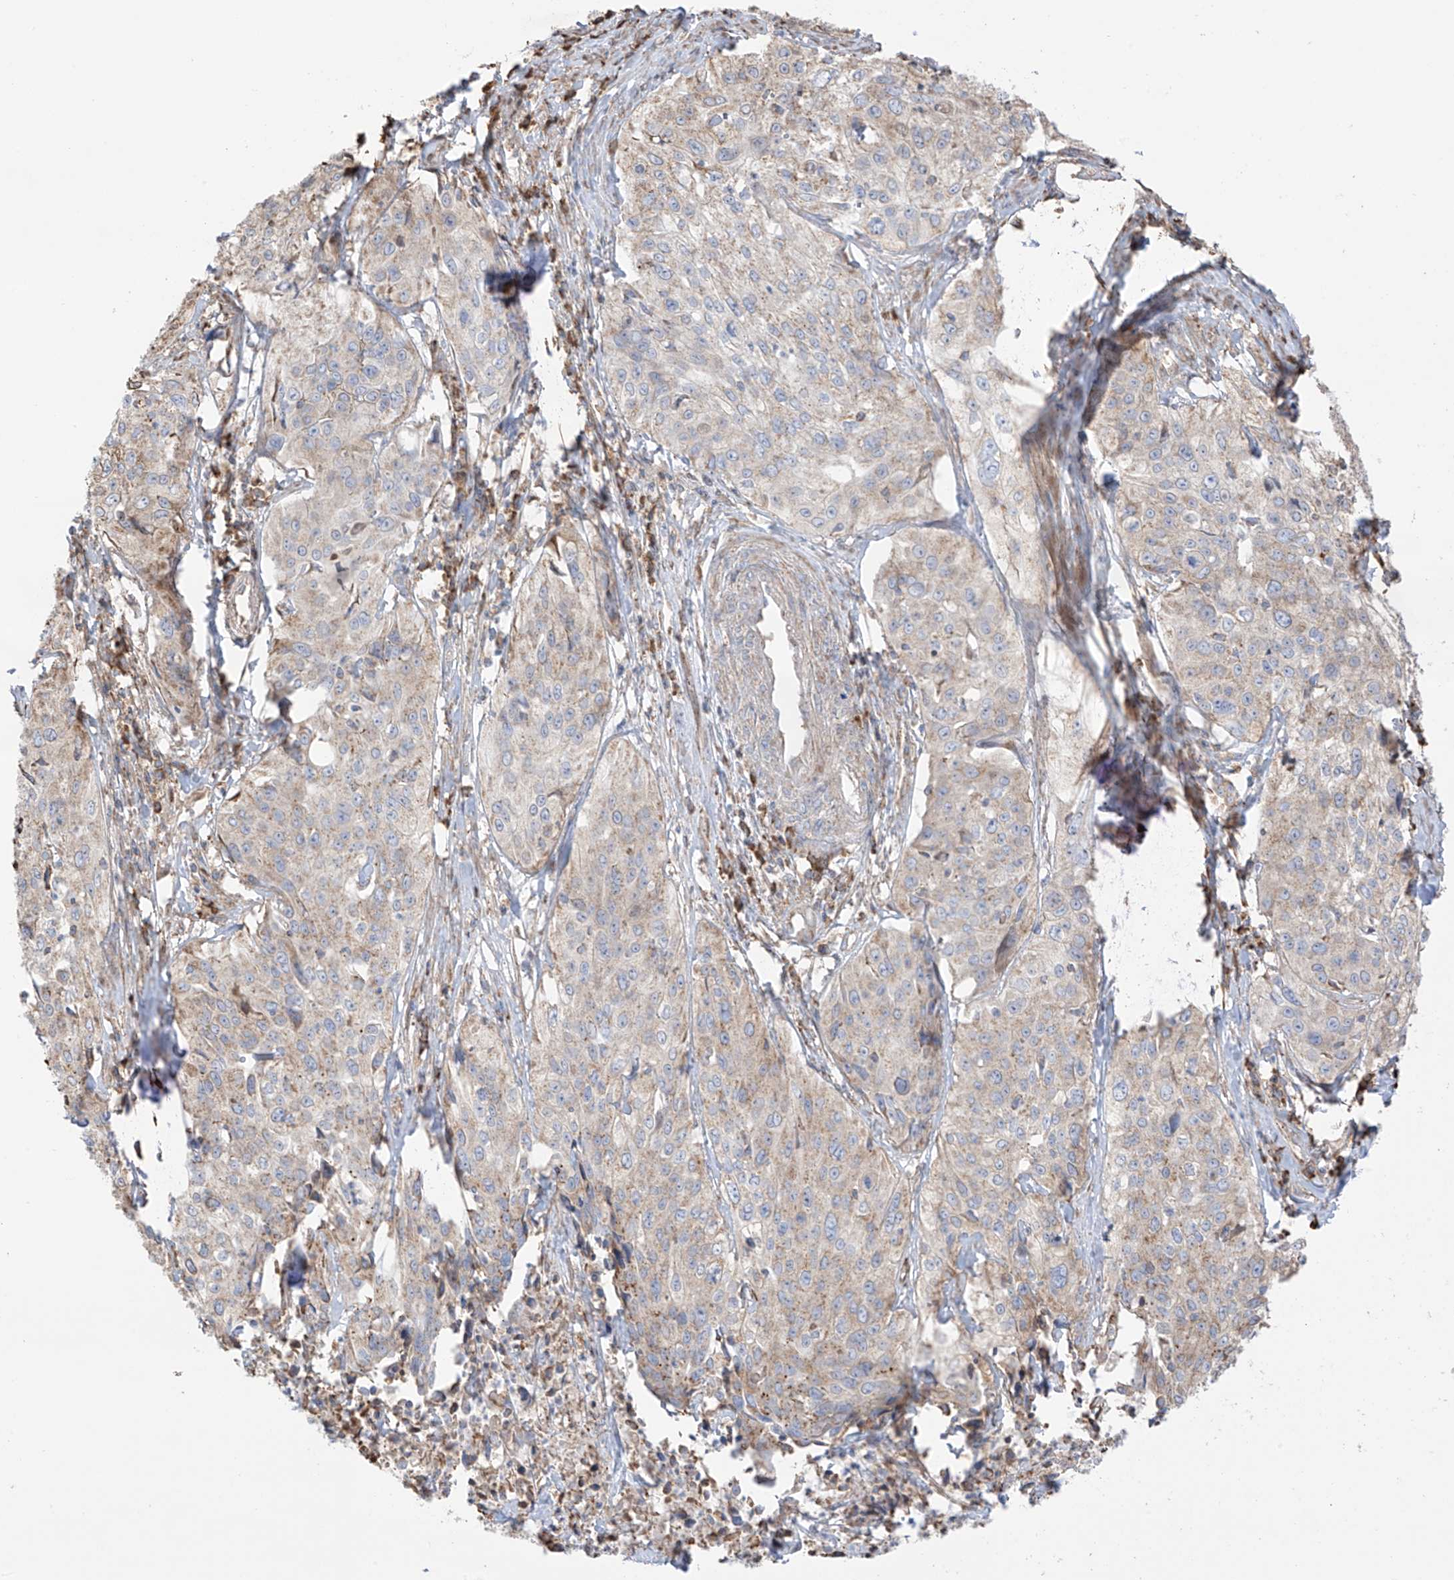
{"staining": {"intensity": "weak", "quantity": "25%-75%", "location": "cytoplasmic/membranous"}, "tissue": "cervical cancer", "cell_type": "Tumor cells", "image_type": "cancer", "snomed": [{"axis": "morphology", "description": "Squamous cell carcinoma, NOS"}, {"axis": "topography", "description": "Cervix"}], "caption": "A histopathology image of squamous cell carcinoma (cervical) stained for a protein exhibits weak cytoplasmic/membranous brown staining in tumor cells. (Stains: DAB in brown, nuclei in blue, Microscopy: brightfield microscopy at high magnification).", "gene": "XKR3", "patient": {"sex": "female", "age": 31}}